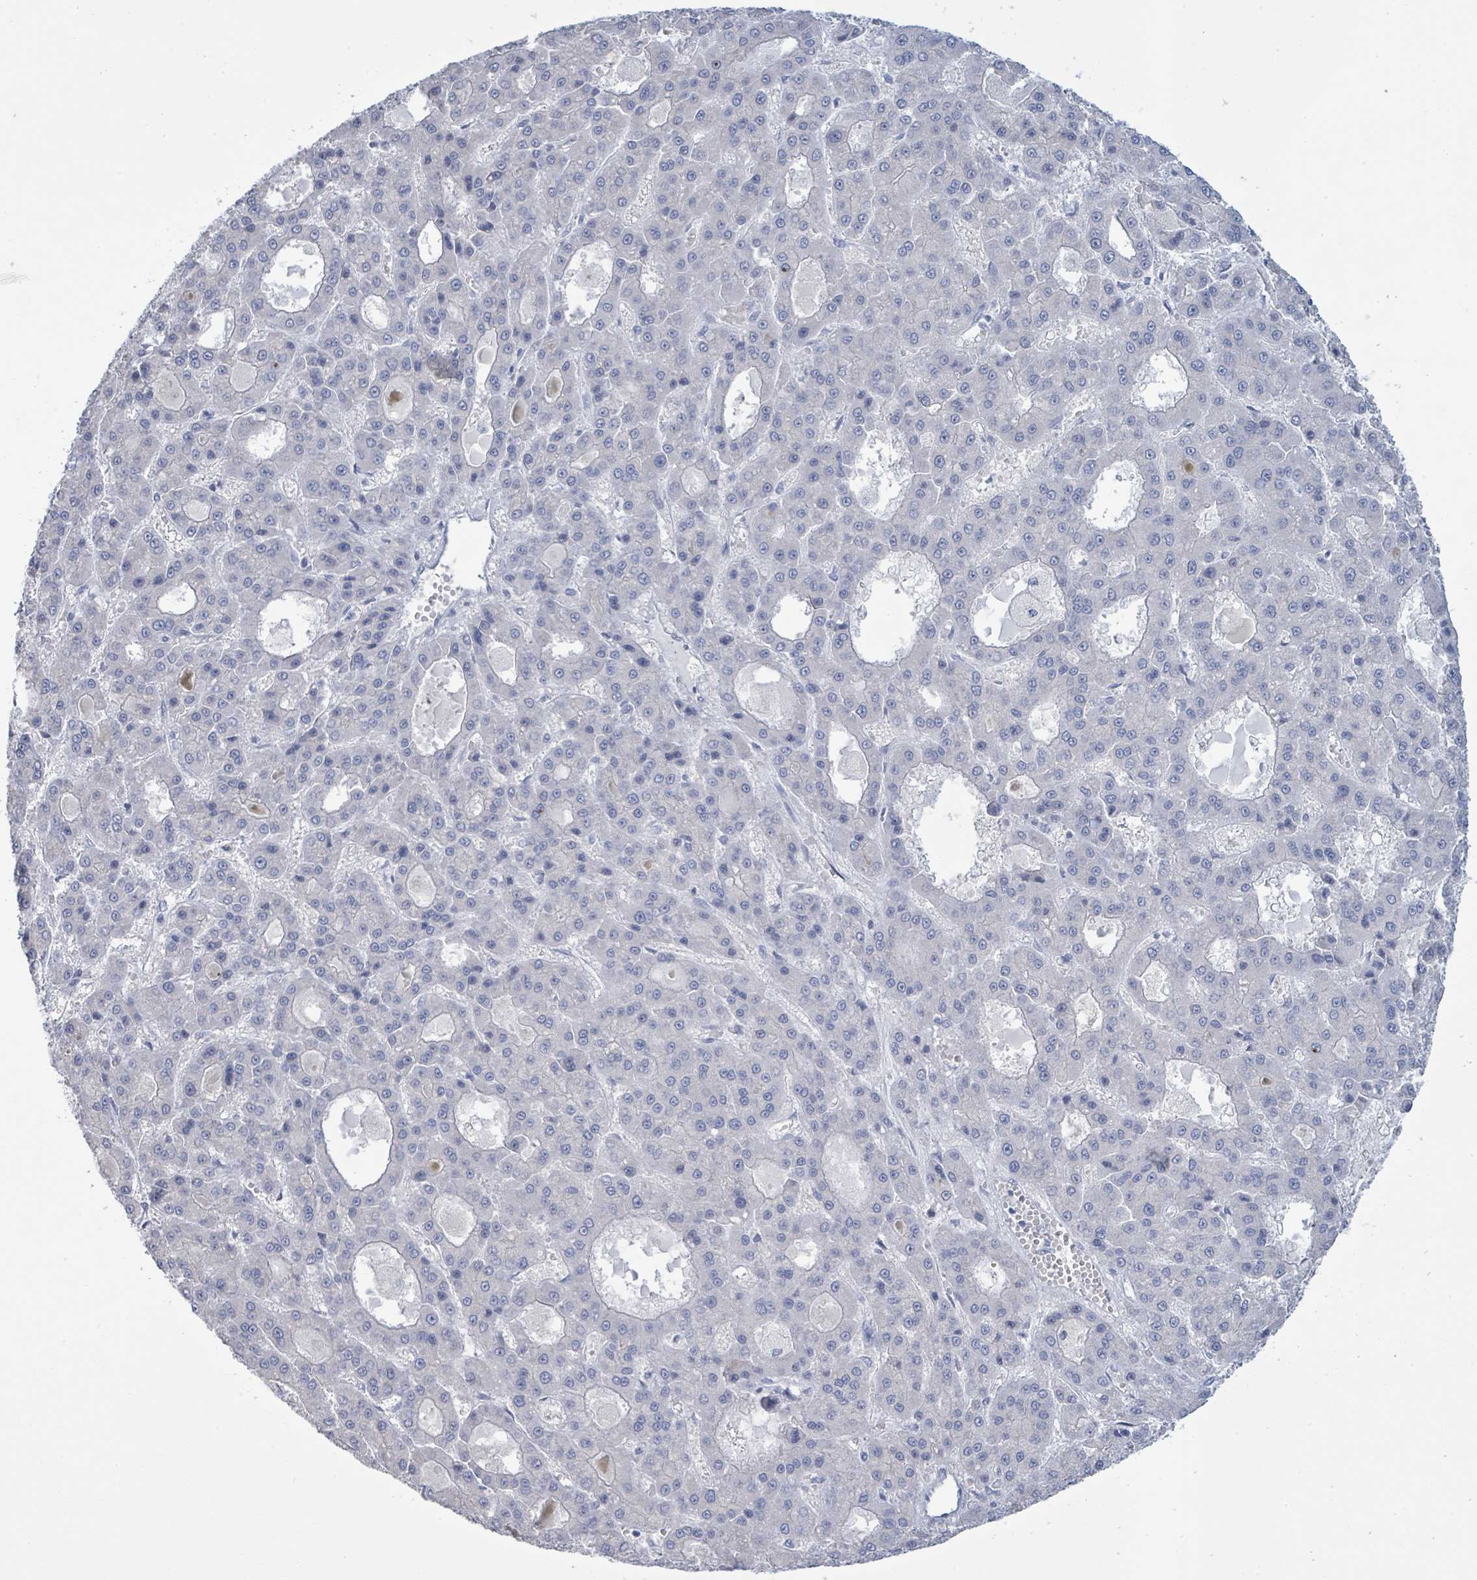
{"staining": {"intensity": "negative", "quantity": "none", "location": "none"}, "tissue": "liver cancer", "cell_type": "Tumor cells", "image_type": "cancer", "snomed": [{"axis": "morphology", "description": "Carcinoma, Hepatocellular, NOS"}, {"axis": "topography", "description": "Liver"}], "caption": "A photomicrograph of liver hepatocellular carcinoma stained for a protein reveals no brown staining in tumor cells.", "gene": "PGA3", "patient": {"sex": "male", "age": 70}}